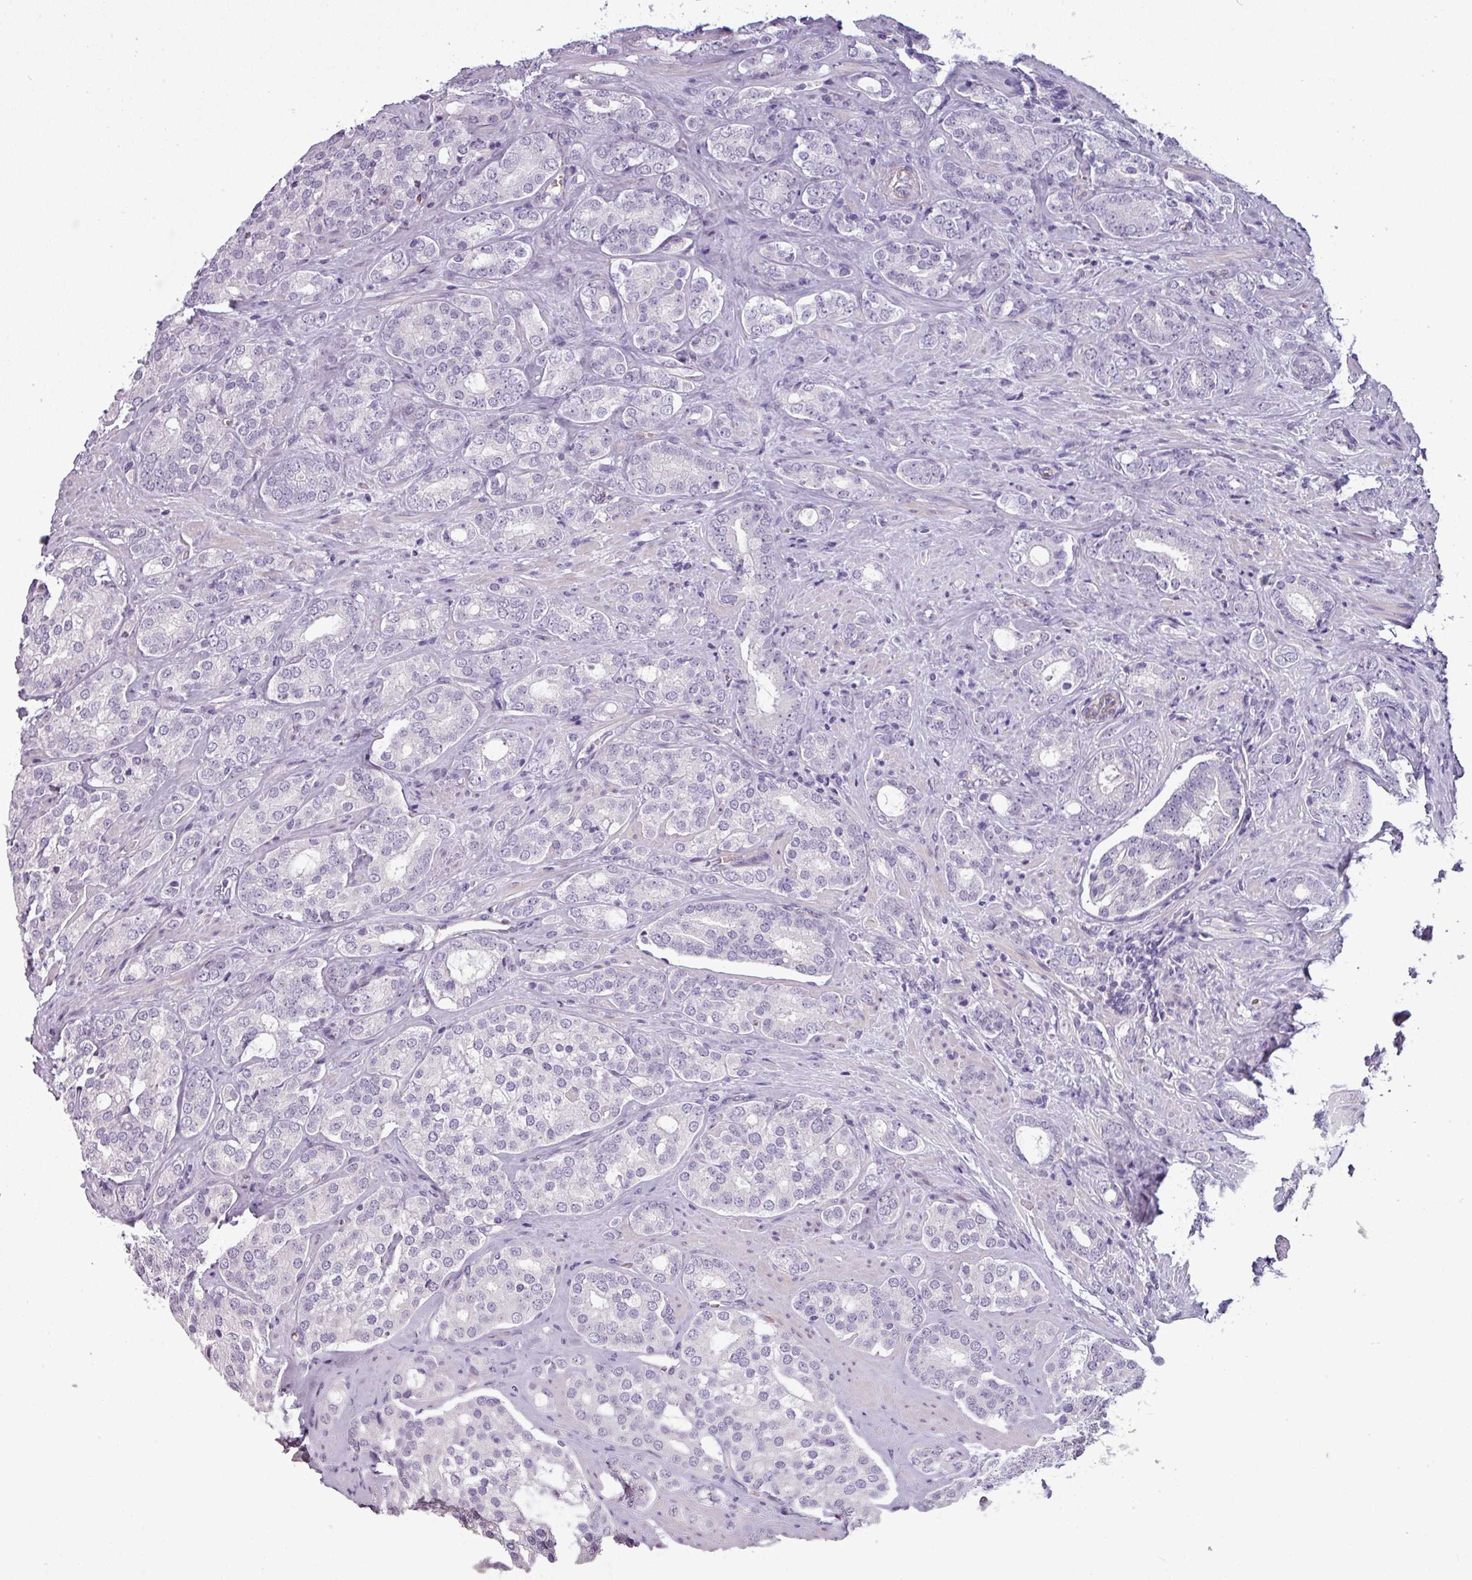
{"staining": {"intensity": "negative", "quantity": "none", "location": "none"}, "tissue": "prostate cancer", "cell_type": "Tumor cells", "image_type": "cancer", "snomed": [{"axis": "morphology", "description": "Adenocarcinoma, High grade"}, {"axis": "topography", "description": "Prostate"}], "caption": "Immunohistochemistry (IHC) micrograph of human prostate adenocarcinoma (high-grade) stained for a protein (brown), which shows no expression in tumor cells. (DAB immunohistochemistry (IHC) with hematoxylin counter stain).", "gene": "AREL1", "patient": {"sex": "male", "age": 63}}